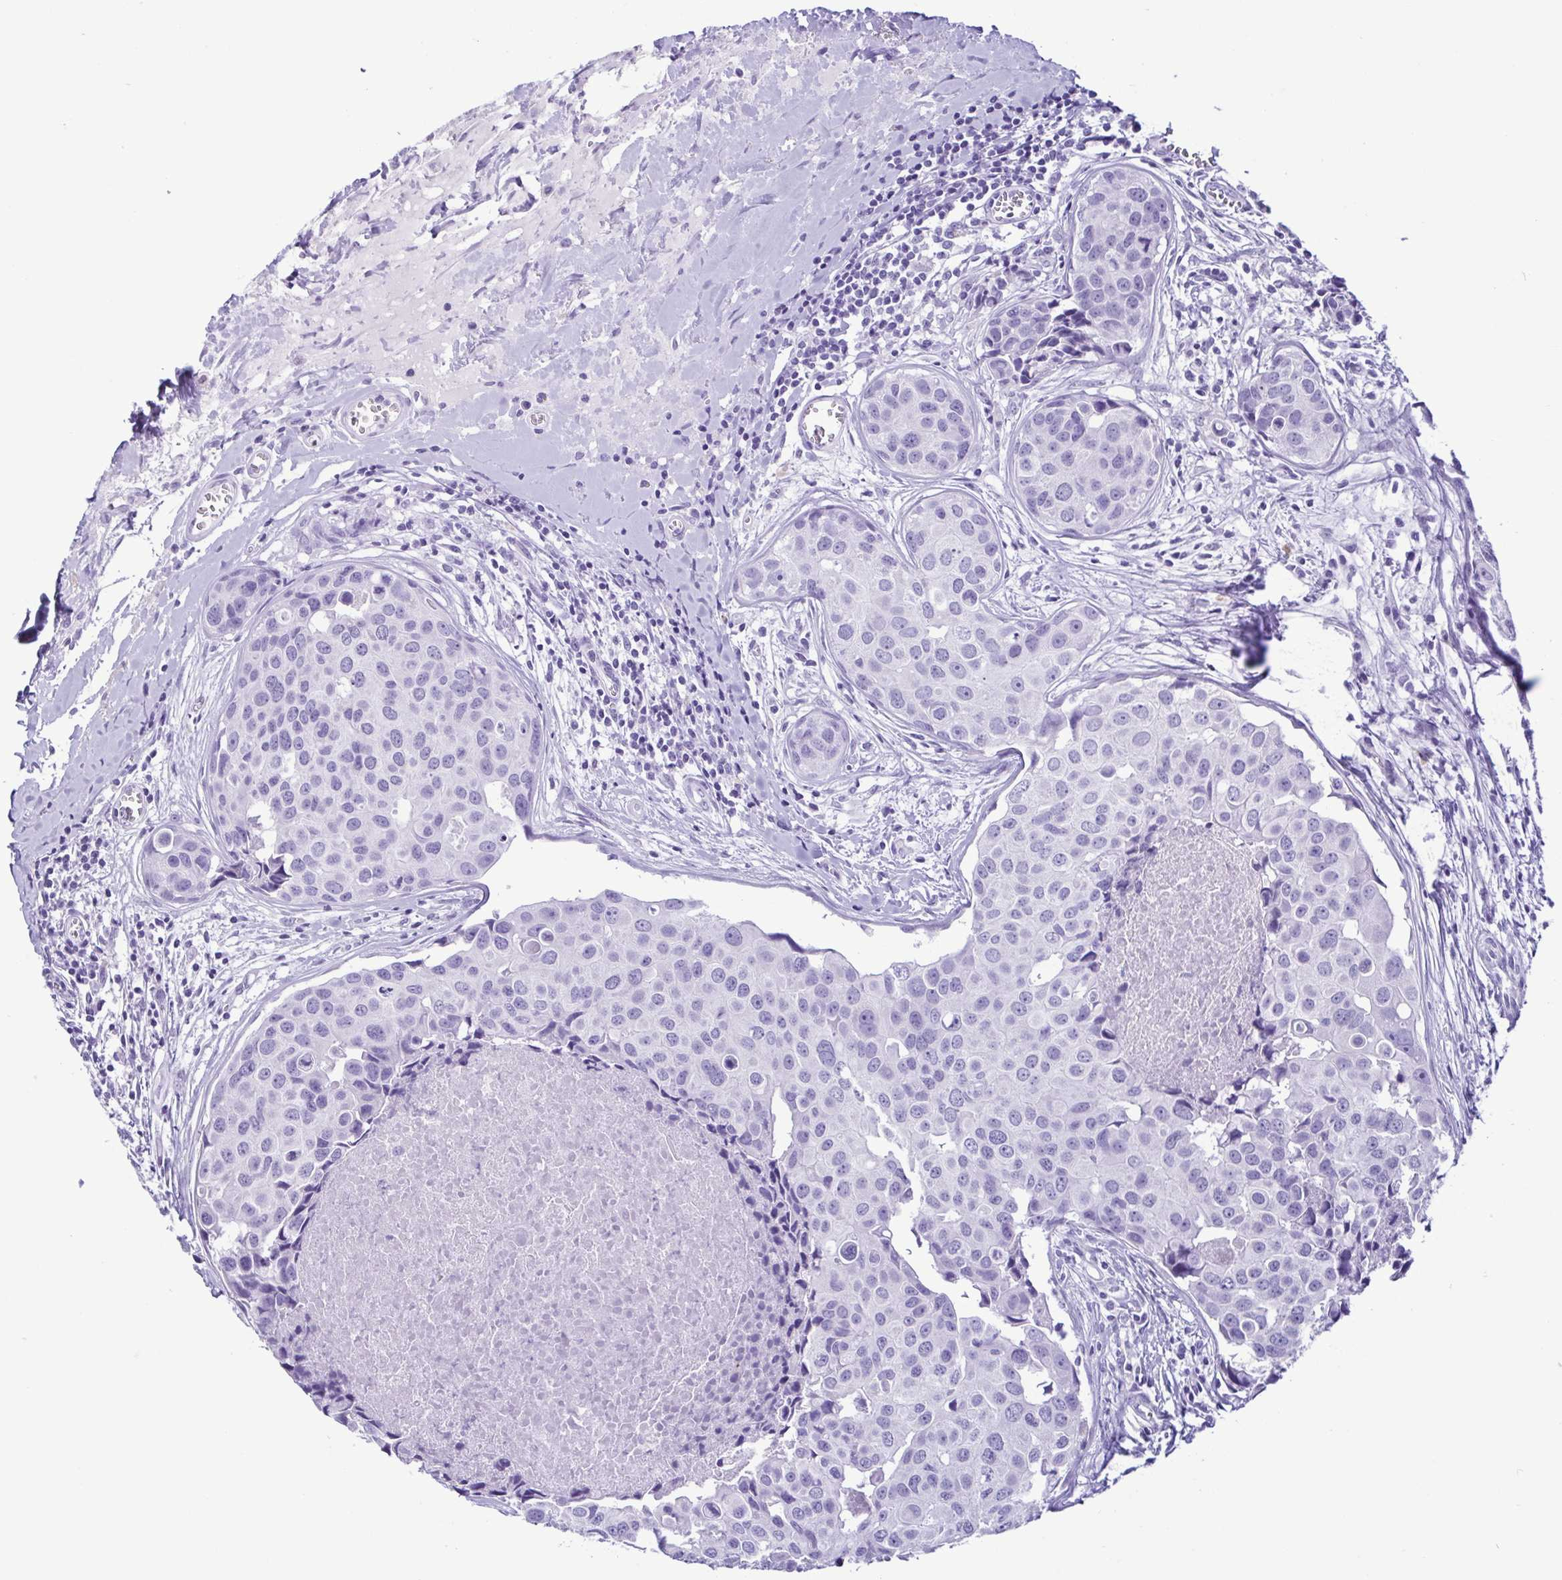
{"staining": {"intensity": "negative", "quantity": "none", "location": "none"}, "tissue": "breast cancer", "cell_type": "Tumor cells", "image_type": "cancer", "snomed": [{"axis": "morphology", "description": "Duct carcinoma"}, {"axis": "topography", "description": "Breast"}], "caption": "The photomicrograph reveals no staining of tumor cells in breast cancer (infiltrating ductal carcinoma).", "gene": "SPATA16", "patient": {"sex": "female", "age": 24}}